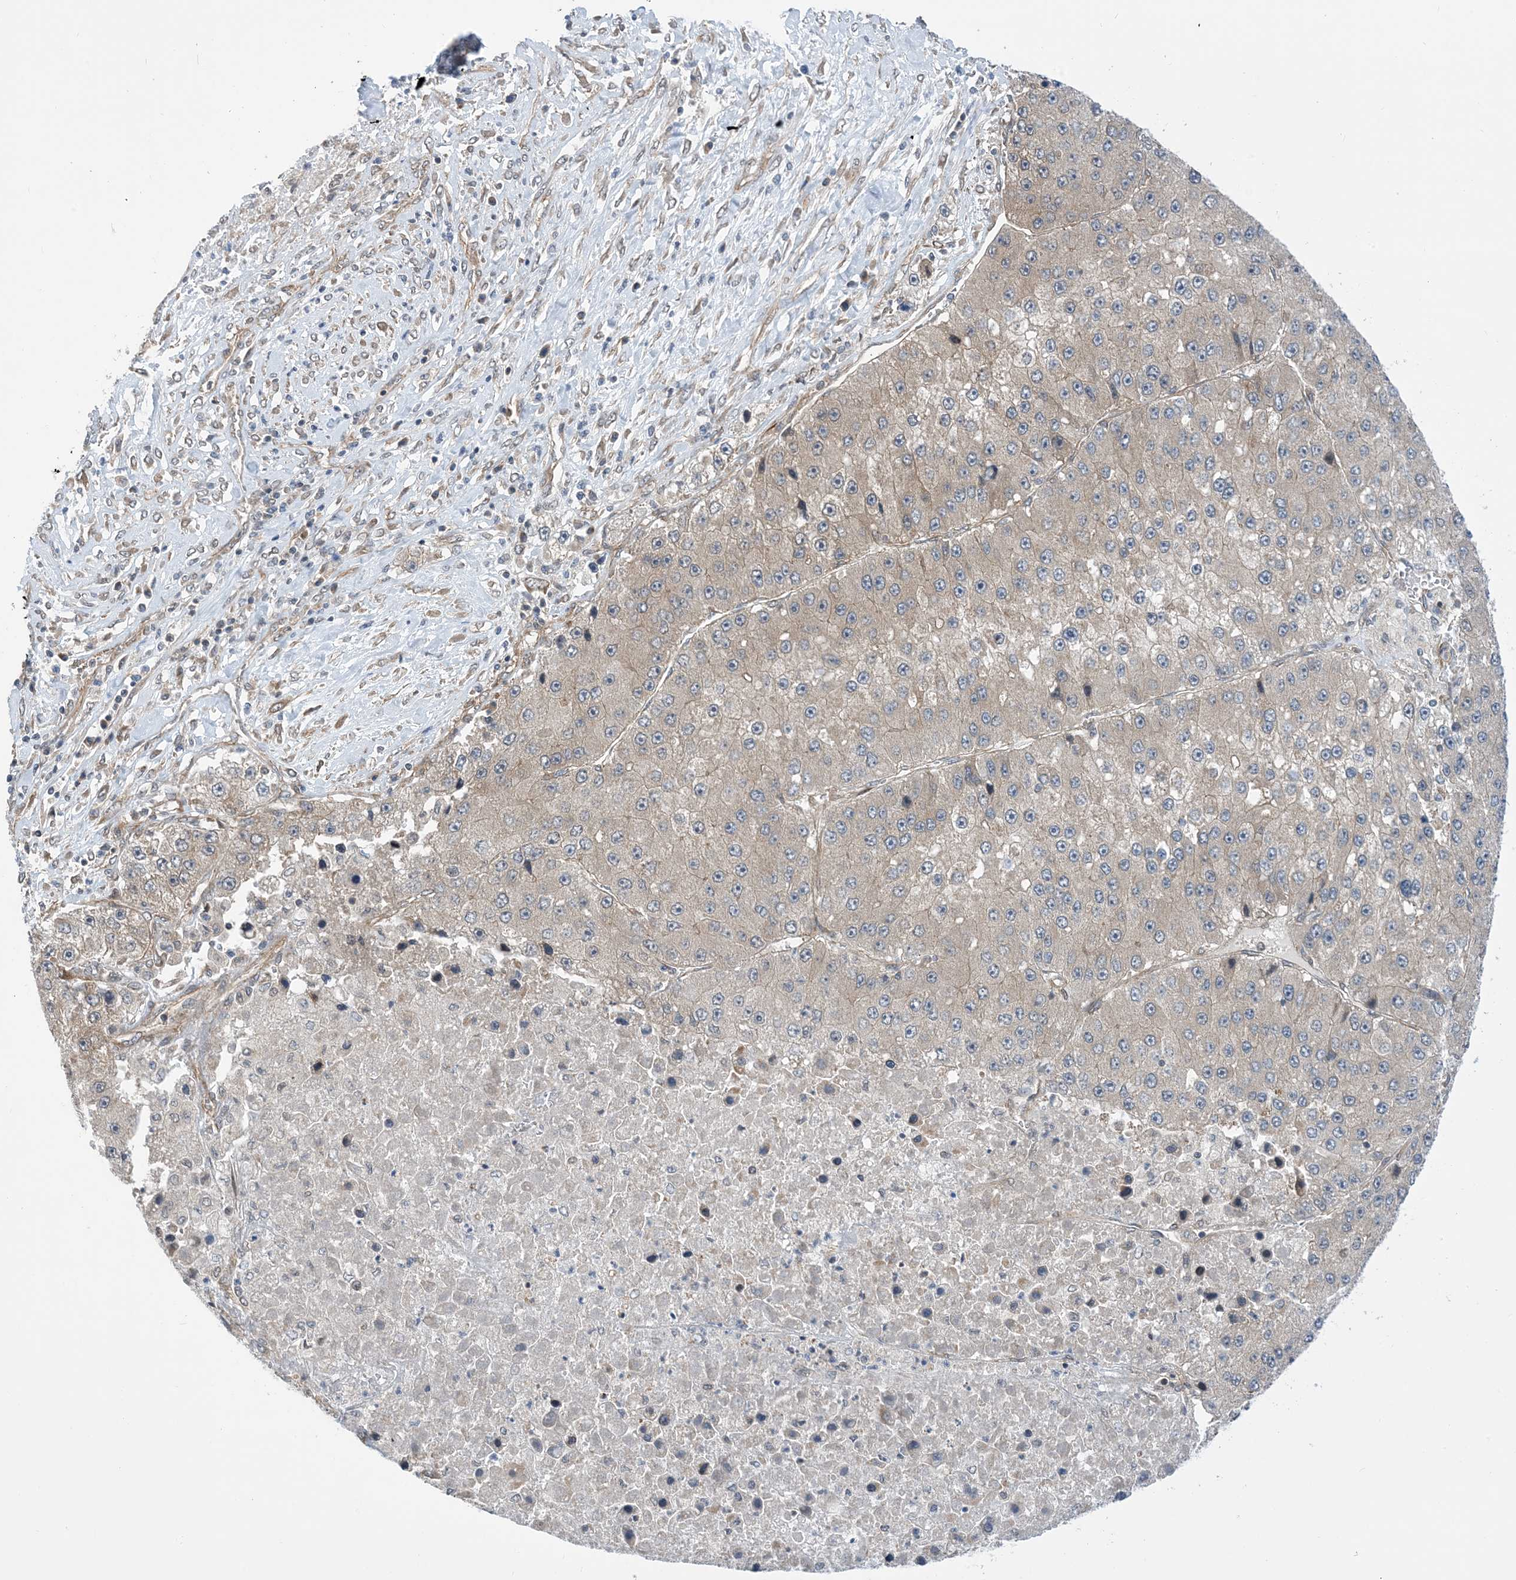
{"staining": {"intensity": "negative", "quantity": "none", "location": "none"}, "tissue": "liver cancer", "cell_type": "Tumor cells", "image_type": "cancer", "snomed": [{"axis": "morphology", "description": "Carcinoma, Hepatocellular, NOS"}, {"axis": "topography", "description": "Liver"}], "caption": "Tumor cells are negative for brown protein staining in hepatocellular carcinoma (liver).", "gene": "EHBP1", "patient": {"sex": "female", "age": 73}}